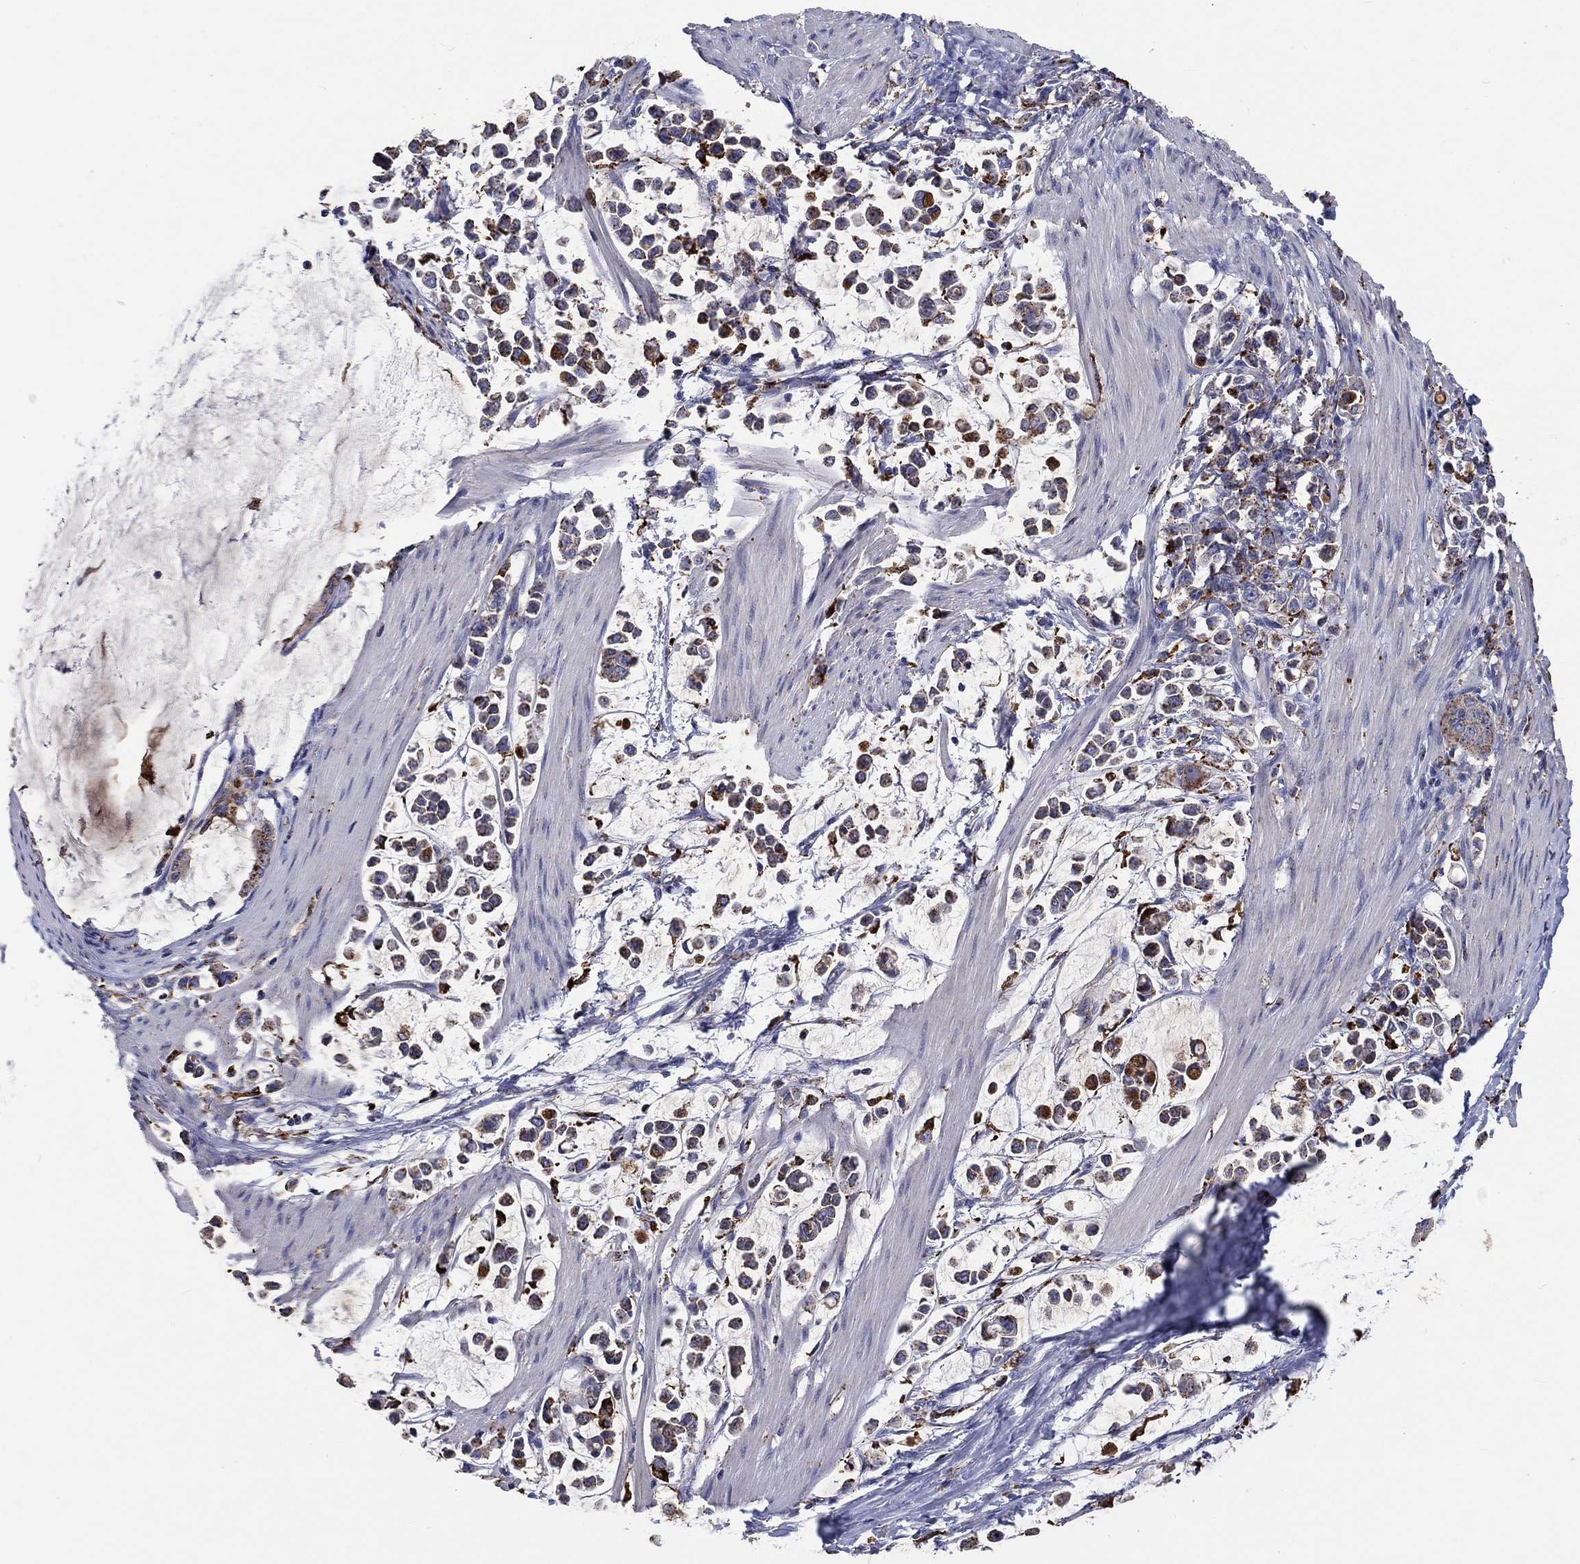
{"staining": {"intensity": "strong", "quantity": "25%-75%", "location": "cytoplasmic/membranous"}, "tissue": "stomach cancer", "cell_type": "Tumor cells", "image_type": "cancer", "snomed": [{"axis": "morphology", "description": "Adenocarcinoma, NOS"}, {"axis": "topography", "description": "Stomach"}], "caption": "This photomicrograph reveals immunohistochemistry (IHC) staining of stomach cancer, with high strong cytoplasmic/membranous positivity in approximately 25%-75% of tumor cells.", "gene": "CTSB", "patient": {"sex": "male", "age": 82}}